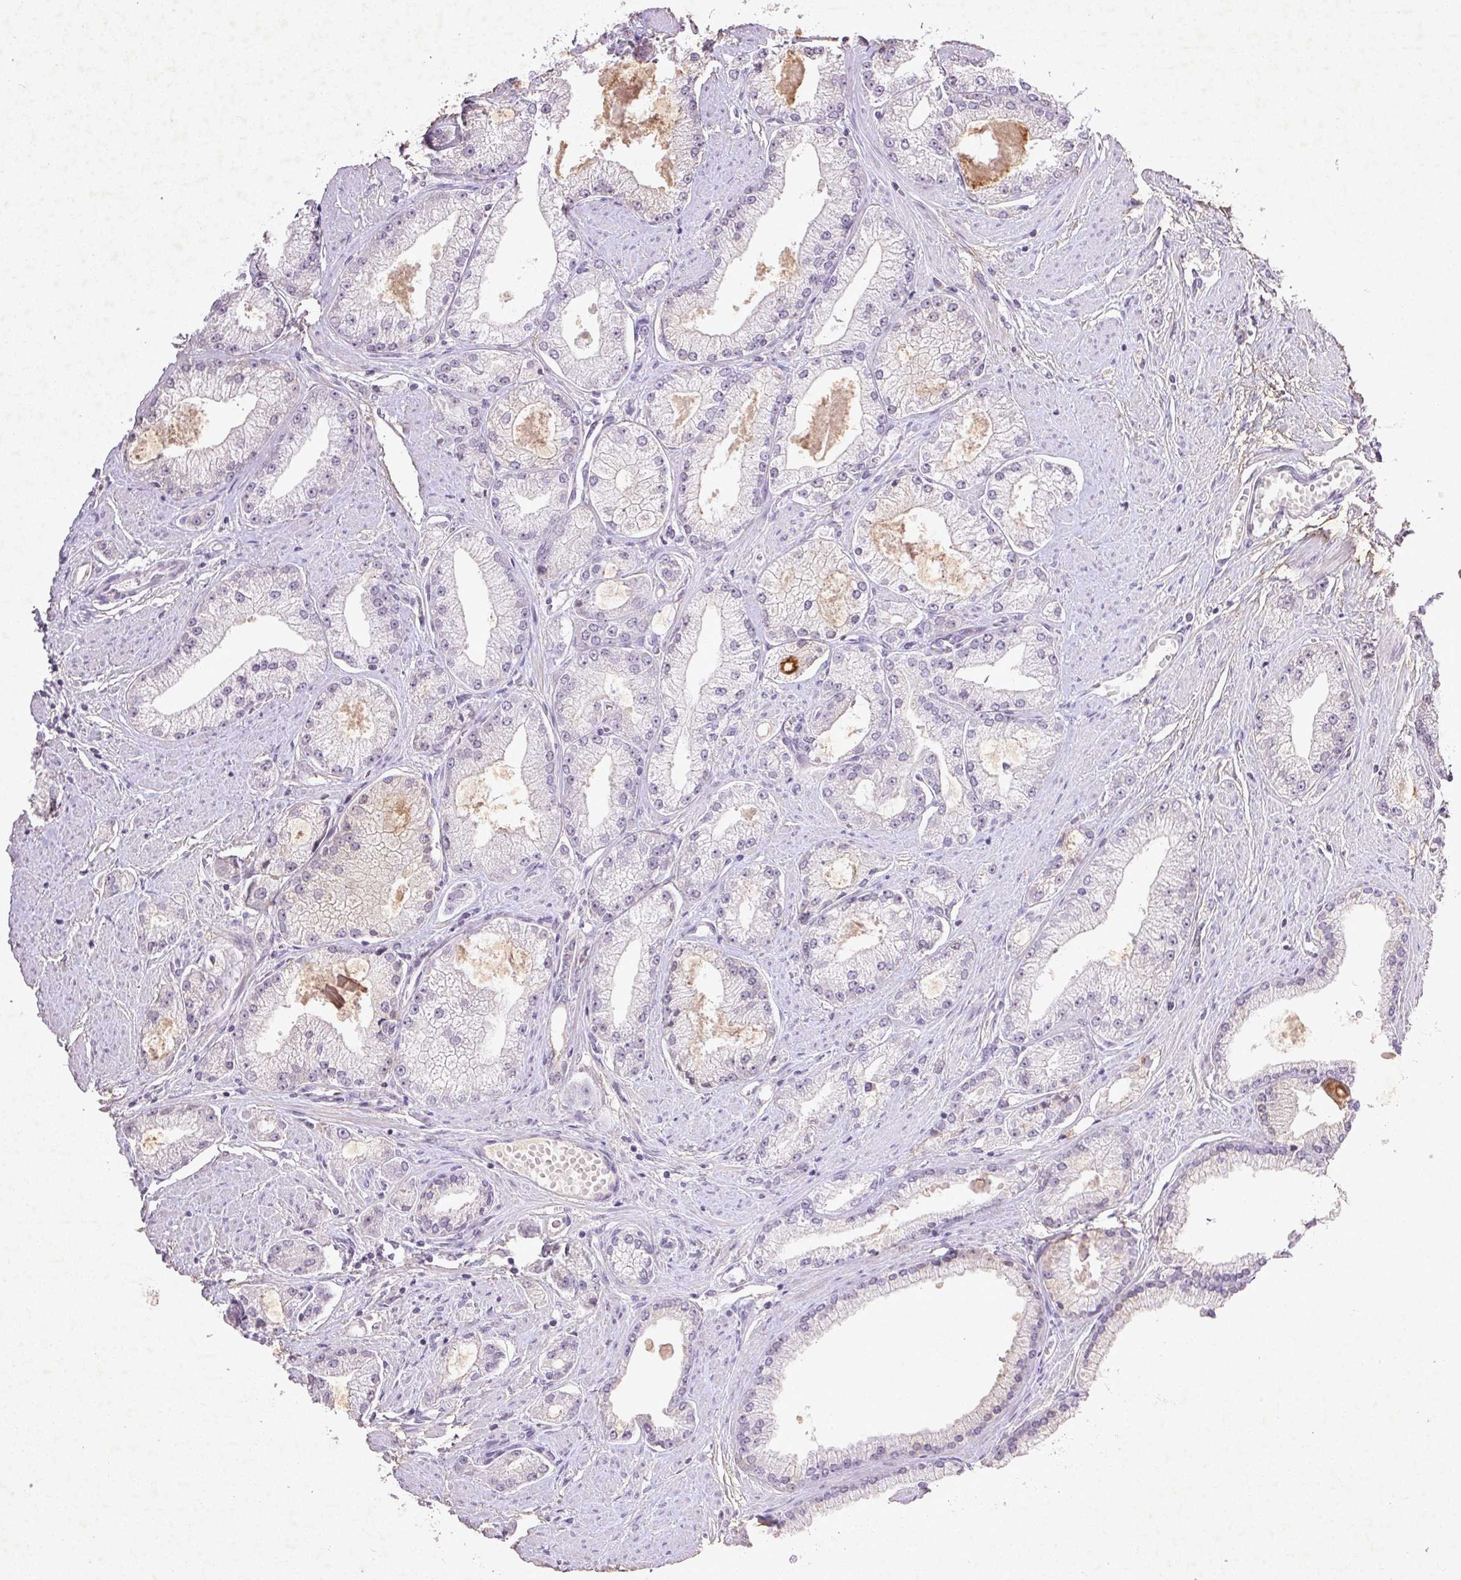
{"staining": {"intensity": "negative", "quantity": "none", "location": "none"}, "tissue": "prostate cancer", "cell_type": "Tumor cells", "image_type": "cancer", "snomed": [{"axis": "morphology", "description": "Adenocarcinoma, High grade"}, {"axis": "topography", "description": "Prostate"}], "caption": "Immunohistochemical staining of prostate high-grade adenocarcinoma shows no significant positivity in tumor cells.", "gene": "FAM168B", "patient": {"sex": "male", "age": 68}}